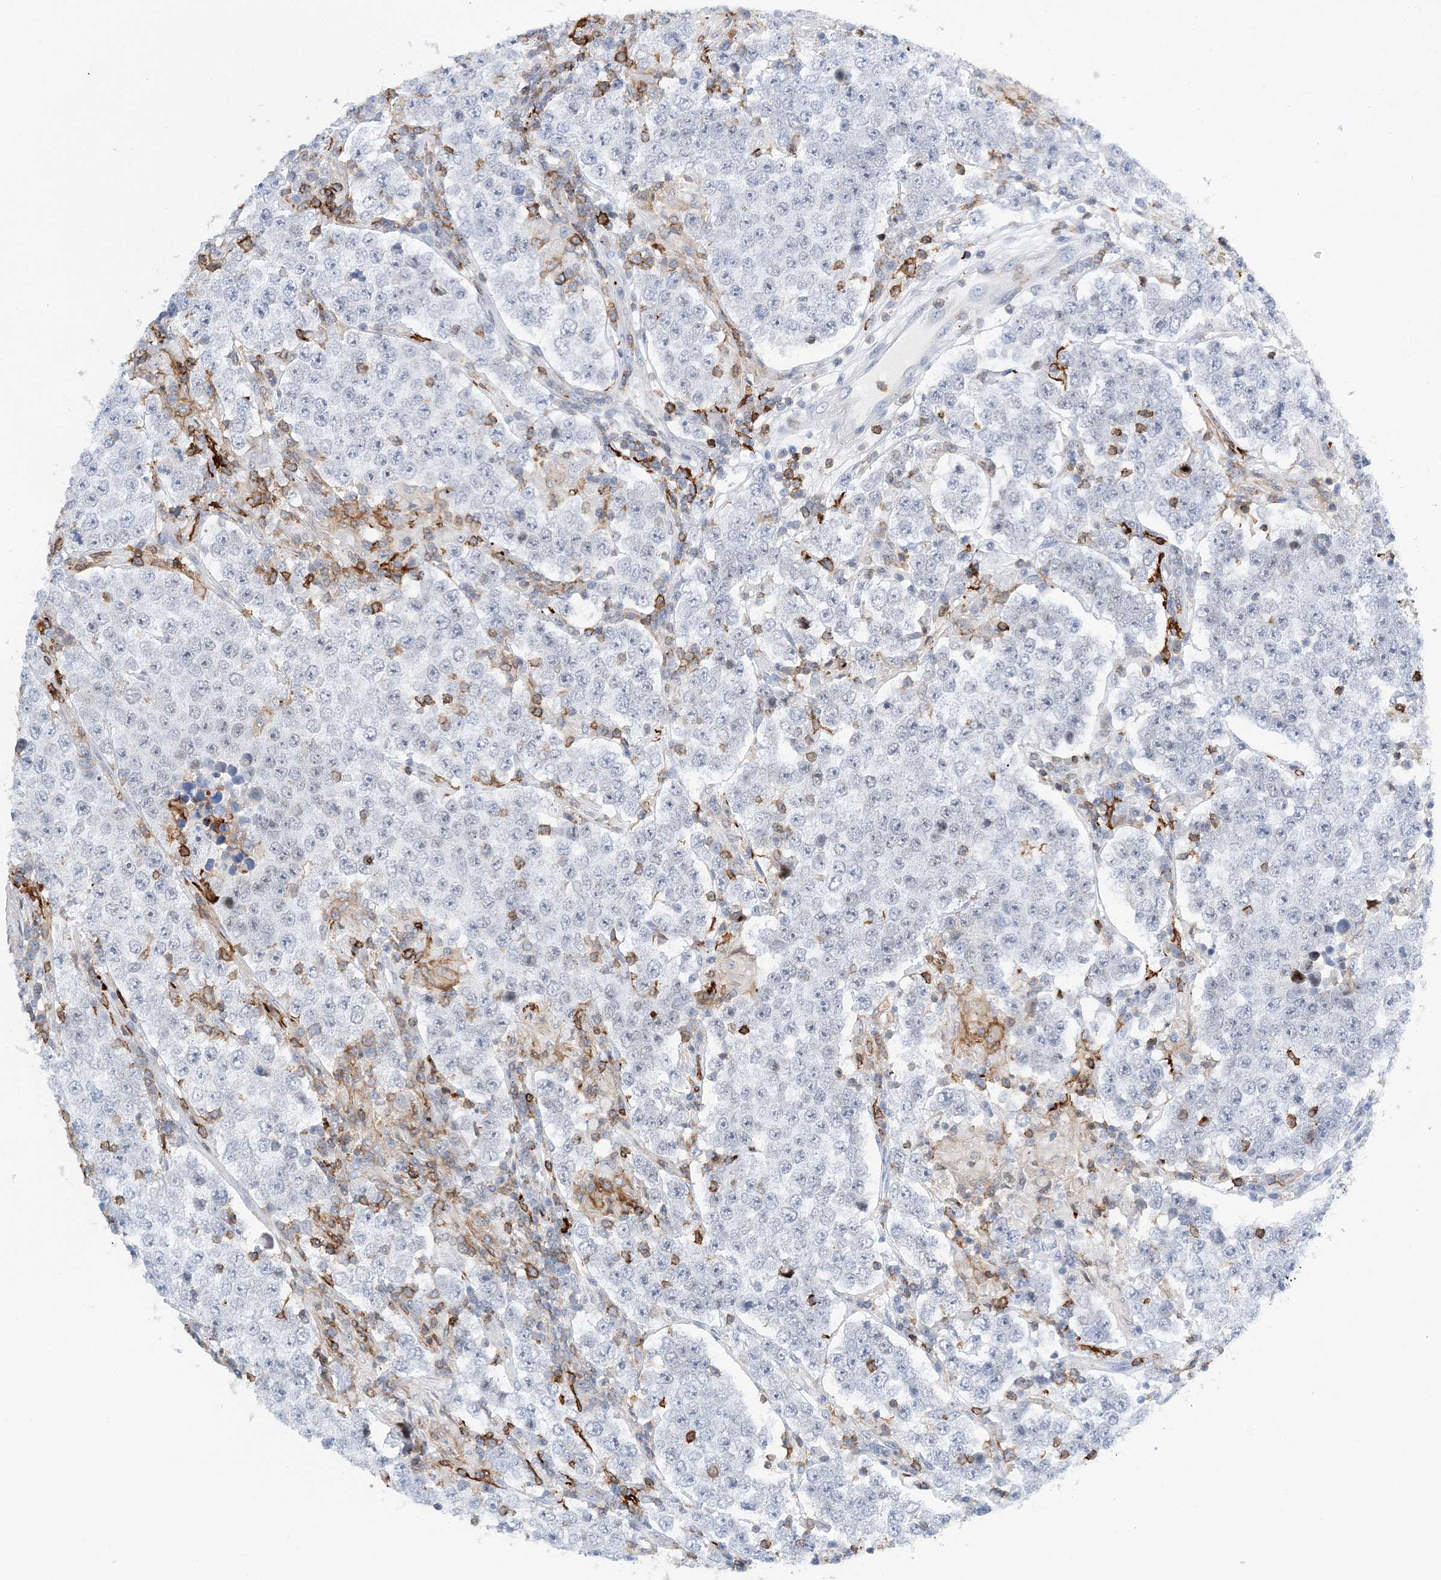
{"staining": {"intensity": "negative", "quantity": "none", "location": "none"}, "tissue": "testis cancer", "cell_type": "Tumor cells", "image_type": "cancer", "snomed": [{"axis": "morphology", "description": "Normal tissue, NOS"}, {"axis": "morphology", "description": "Urothelial carcinoma, High grade"}, {"axis": "morphology", "description": "Seminoma, NOS"}, {"axis": "morphology", "description": "Carcinoma, Embryonal, NOS"}, {"axis": "topography", "description": "Urinary bladder"}, {"axis": "topography", "description": "Testis"}], "caption": "High magnification brightfield microscopy of testis high-grade urothelial carcinoma stained with DAB (3,3'-diaminobenzidine) (brown) and counterstained with hematoxylin (blue): tumor cells show no significant staining.", "gene": "PRMT9", "patient": {"sex": "male", "age": 41}}